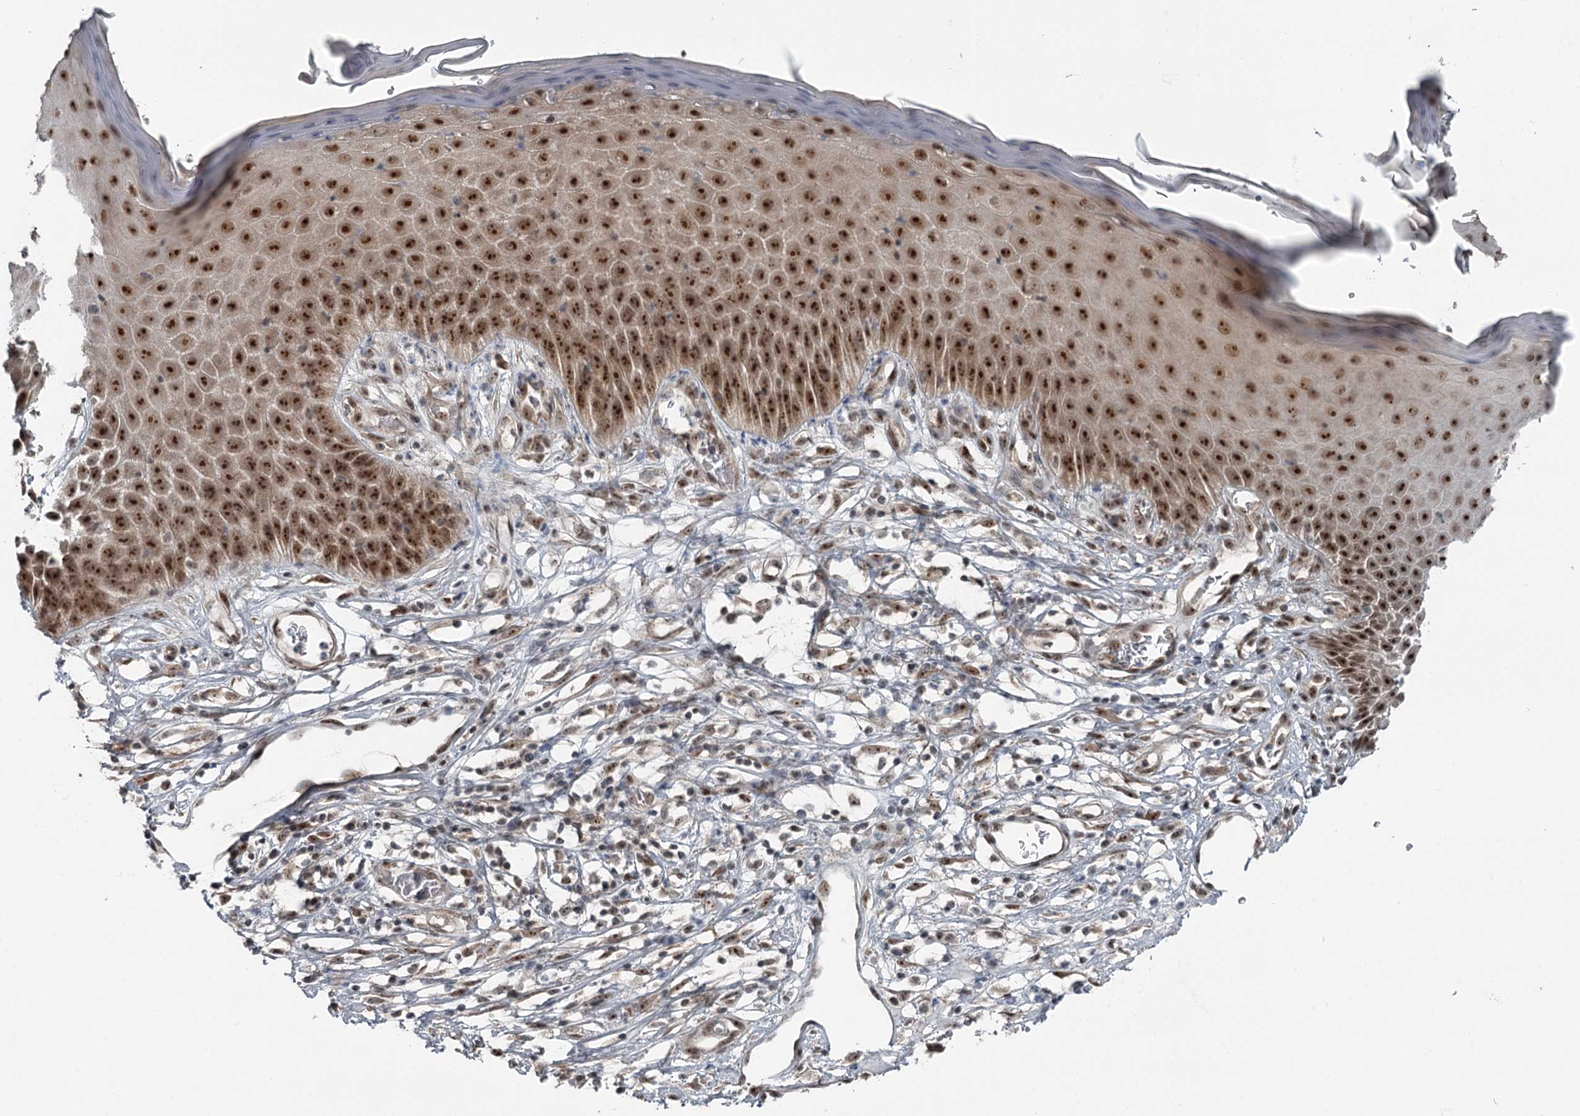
{"staining": {"intensity": "strong", "quantity": ">75%", "location": "cytoplasmic/membranous,nuclear"}, "tissue": "skin", "cell_type": "Epidermal cells", "image_type": "normal", "snomed": [{"axis": "morphology", "description": "Normal tissue, NOS"}, {"axis": "topography", "description": "Vulva"}], "caption": "Immunohistochemistry (IHC) of benign human skin displays high levels of strong cytoplasmic/membranous,nuclear positivity in approximately >75% of epidermal cells.", "gene": "EXOSC1", "patient": {"sex": "female", "age": 68}}